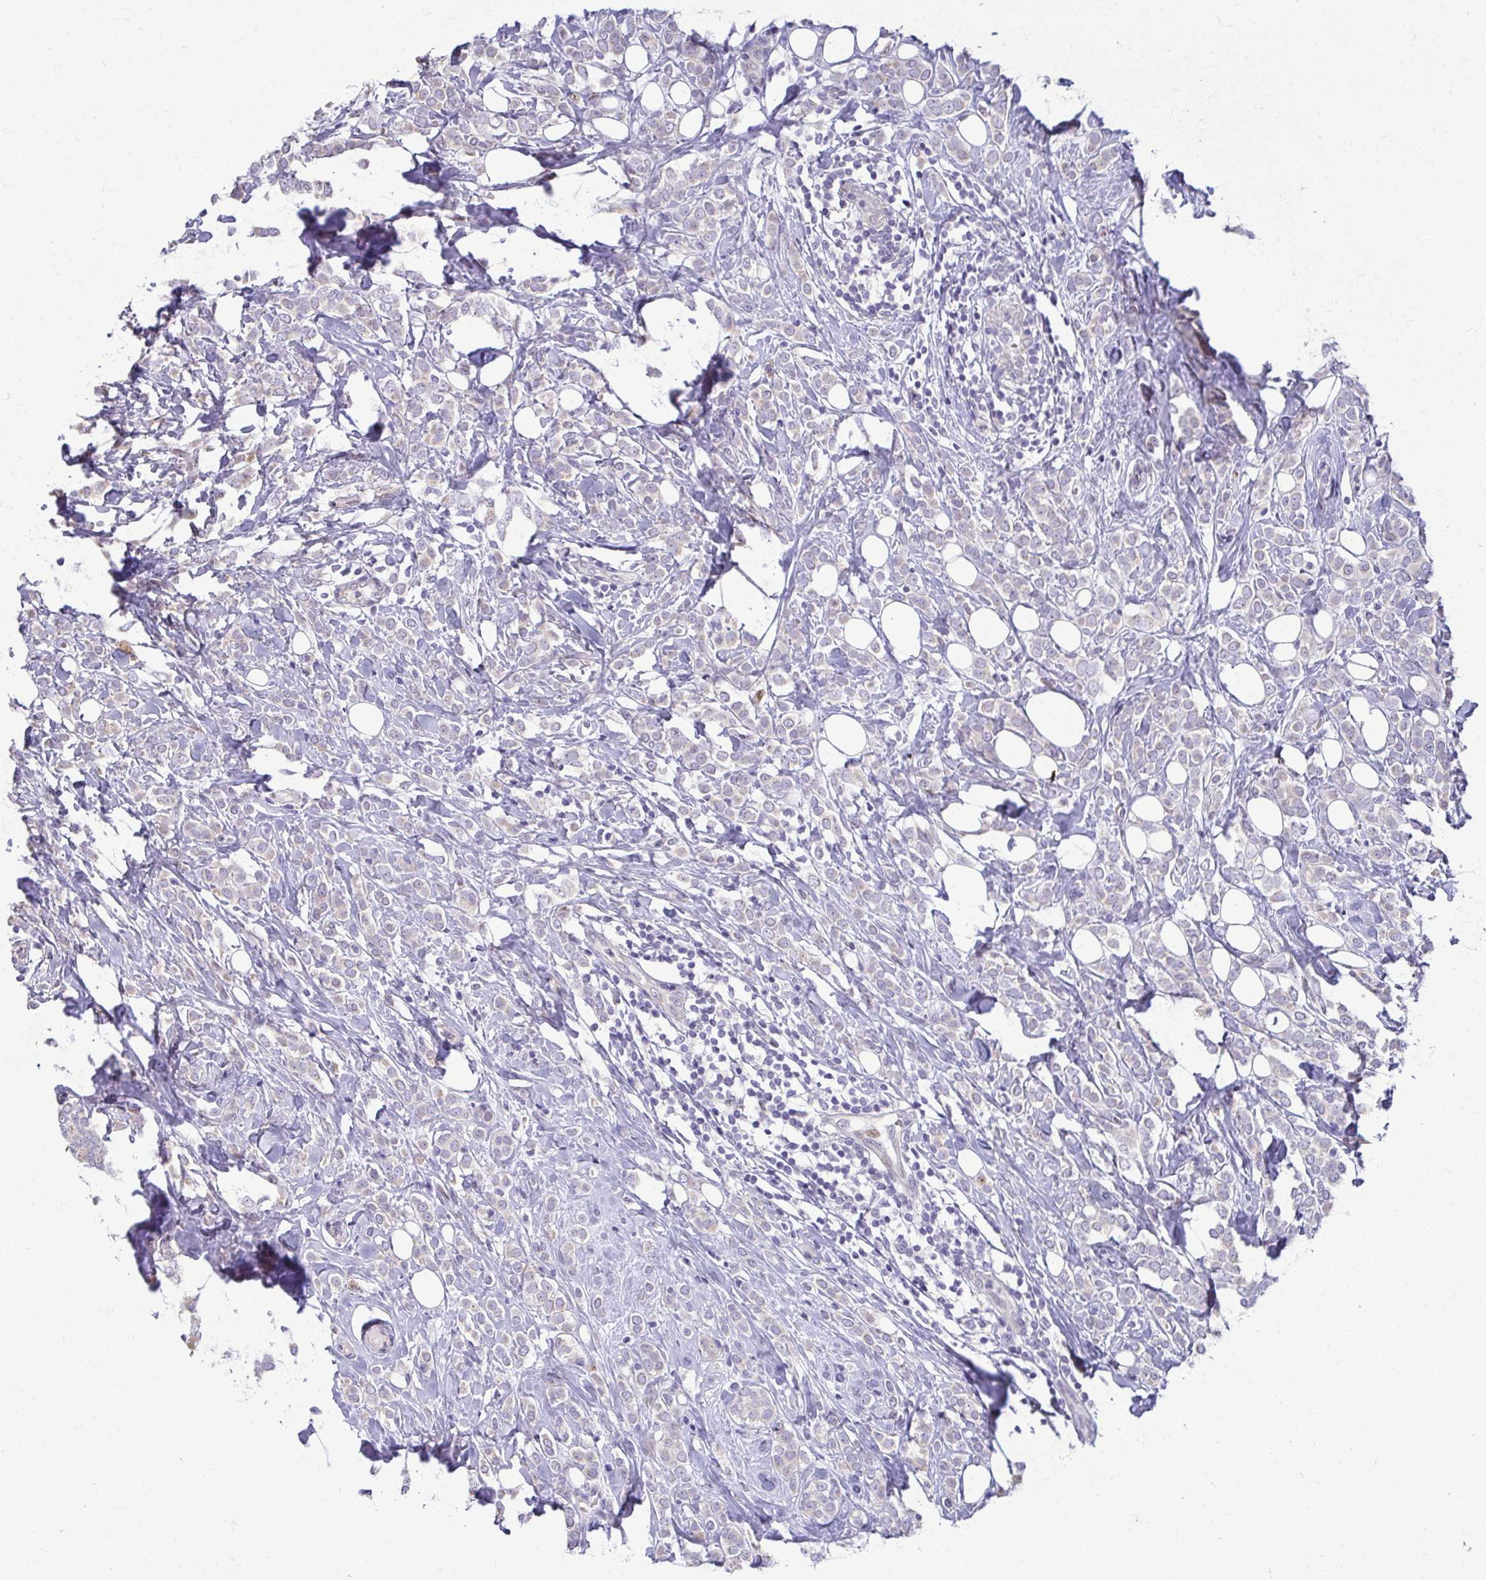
{"staining": {"intensity": "negative", "quantity": "none", "location": "none"}, "tissue": "breast cancer", "cell_type": "Tumor cells", "image_type": "cancer", "snomed": [{"axis": "morphology", "description": "Lobular carcinoma"}, {"axis": "topography", "description": "Breast"}], "caption": "High power microscopy micrograph of an IHC histopathology image of breast cancer (lobular carcinoma), revealing no significant positivity in tumor cells.", "gene": "ODF1", "patient": {"sex": "female", "age": 49}}